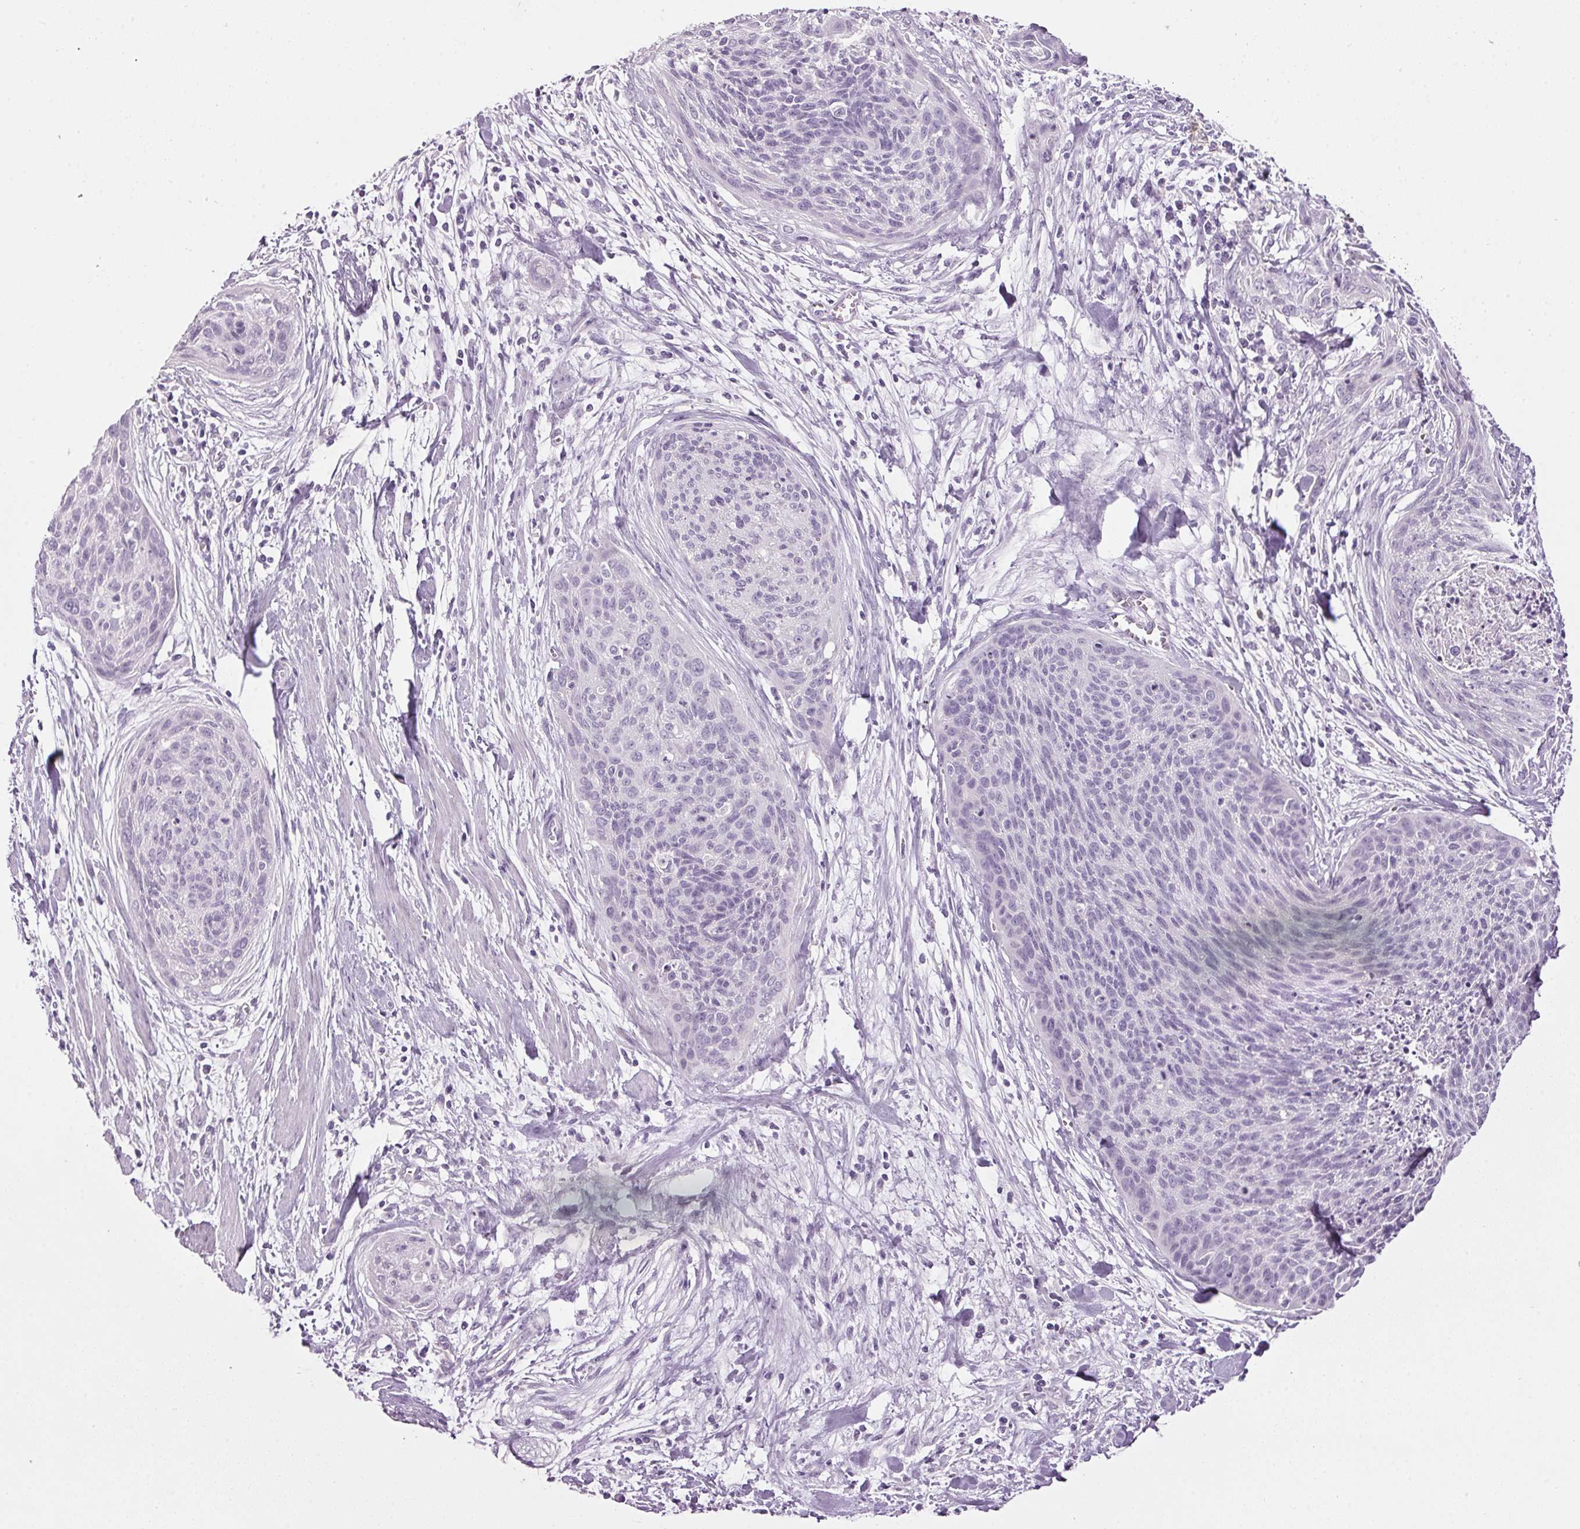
{"staining": {"intensity": "negative", "quantity": "none", "location": "none"}, "tissue": "cervical cancer", "cell_type": "Tumor cells", "image_type": "cancer", "snomed": [{"axis": "morphology", "description": "Squamous cell carcinoma, NOS"}, {"axis": "topography", "description": "Cervix"}], "caption": "The immunohistochemistry image has no significant positivity in tumor cells of cervical cancer tissue. The staining is performed using DAB (3,3'-diaminobenzidine) brown chromogen with nuclei counter-stained in using hematoxylin.", "gene": "PPP1R1A", "patient": {"sex": "female", "age": 55}}